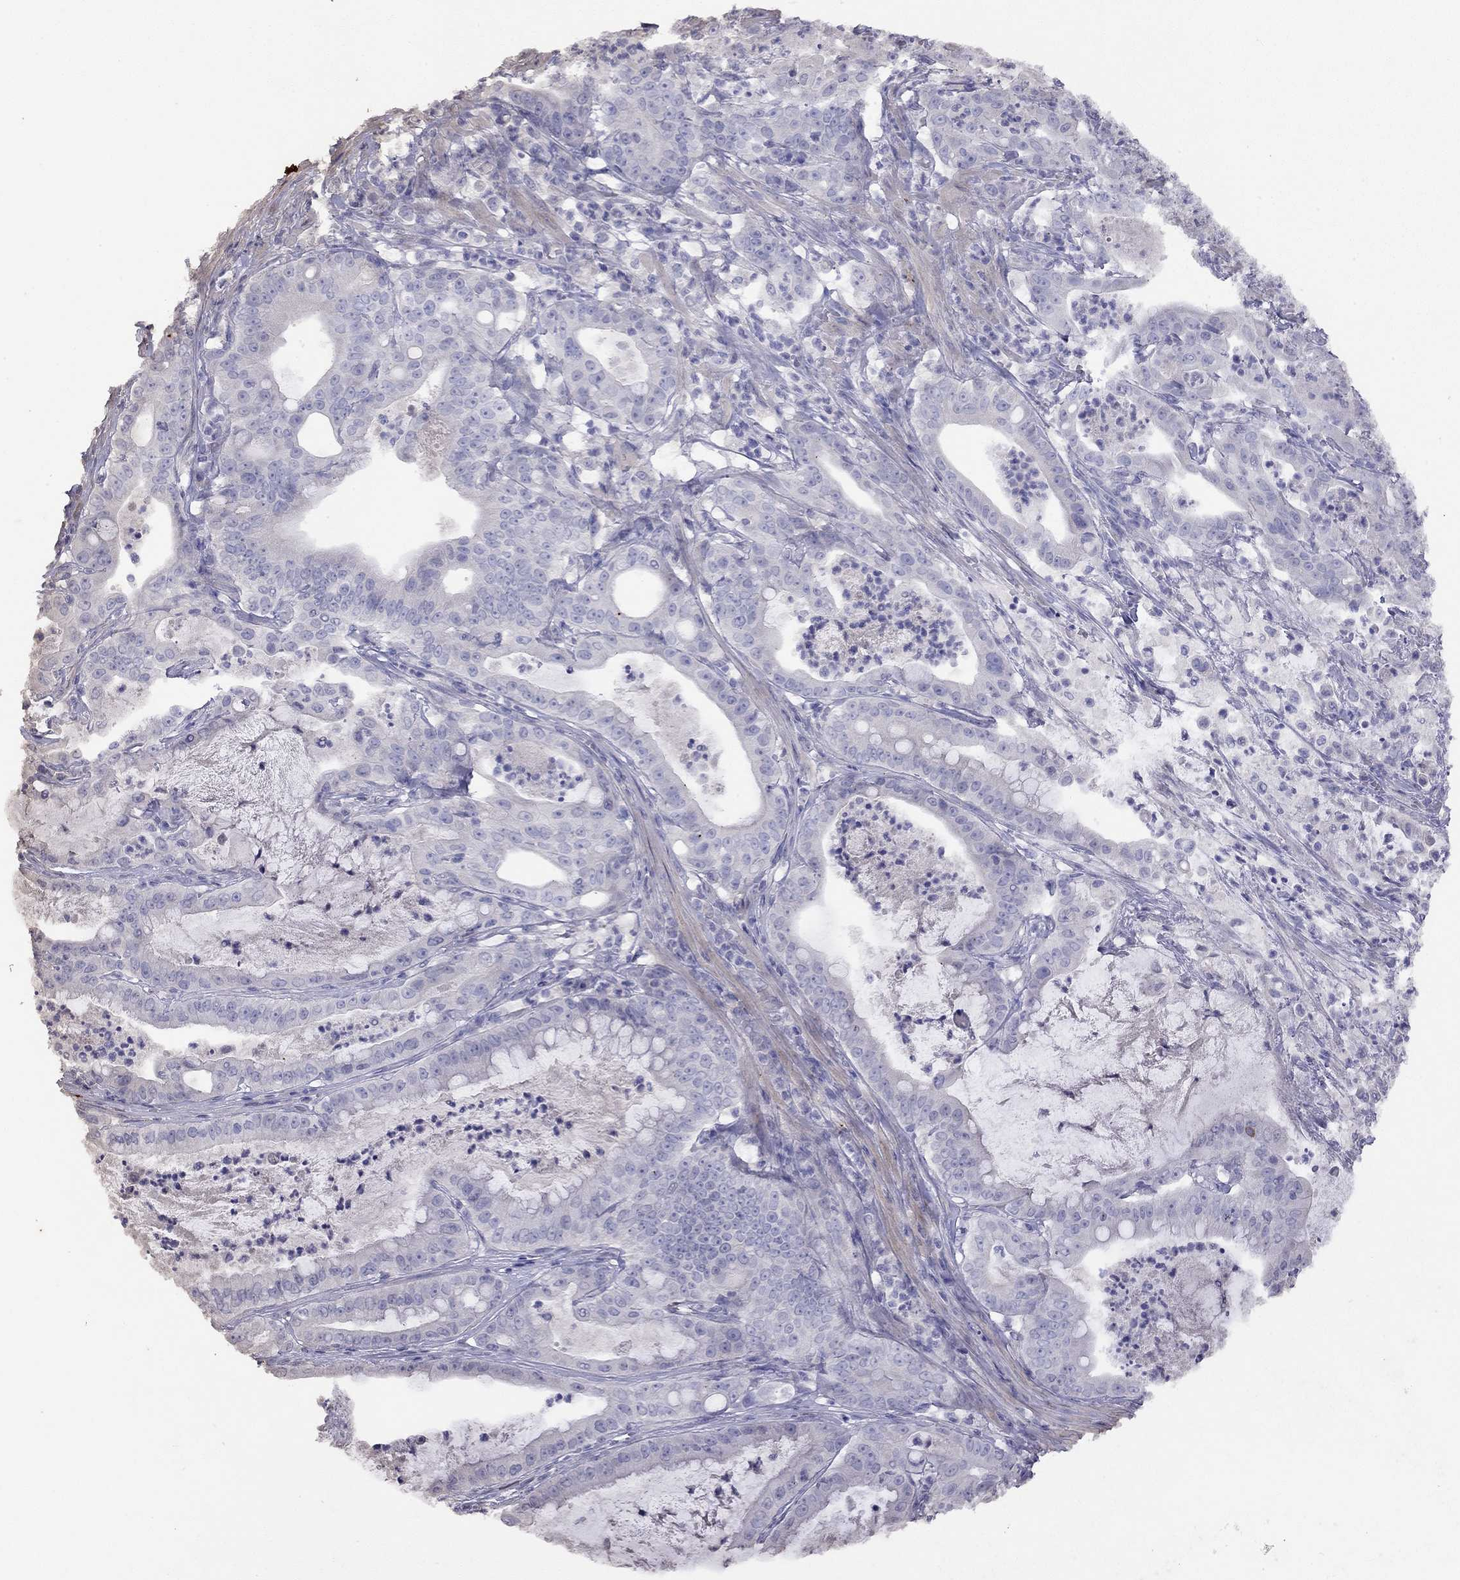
{"staining": {"intensity": "negative", "quantity": "none", "location": "none"}, "tissue": "pancreatic cancer", "cell_type": "Tumor cells", "image_type": "cancer", "snomed": [{"axis": "morphology", "description": "Adenocarcinoma, NOS"}, {"axis": "topography", "description": "Pancreas"}], "caption": "An immunohistochemistry image of adenocarcinoma (pancreatic) is shown. There is no staining in tumor cells of adenocarcinoma (pancreatic).", "gene": "GNAT3", "patient": {"sex": "male", "age": 71}}